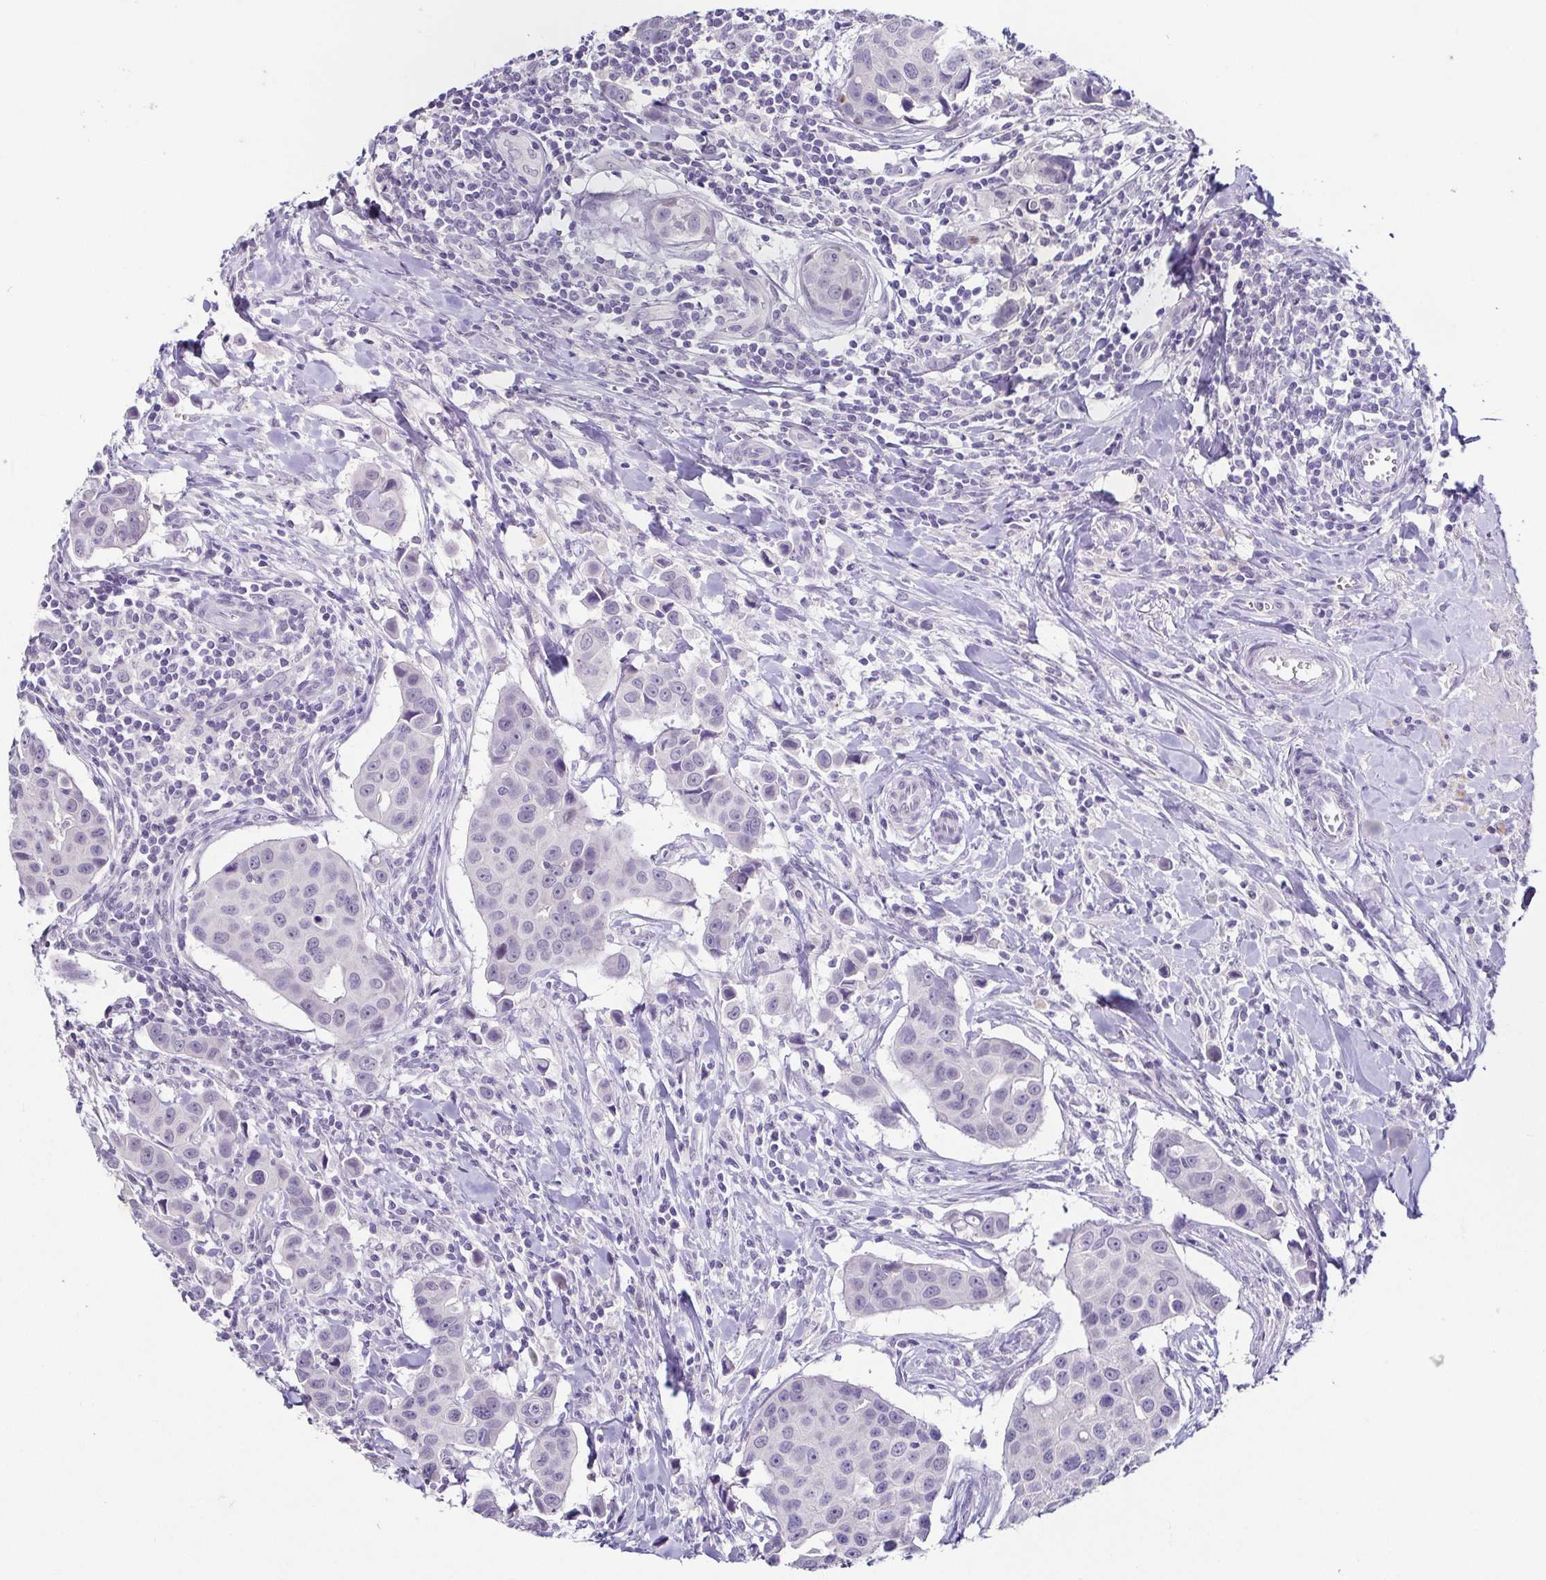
{"staining": {"intensity": "negative", "quantity": "none", "location": "none"}, "tissue": "breast cancer", "cell_type": "Tumor cells", "image_type": "cancer", "snomed": [{"axis": "morphology", "description": "Duct carcinoma"}, {"axis": "topography", "description": "Breast"}], "caption": "High power microscopy image of an immunohistochemistry (IHC) histopathology image of breast cancer, revealing no significant positivity in tumor cells. (Stains: DAB (3,3'-diaminobenzidine) immunohistochemistry with hematoxylin counter stain, Microscopy: brightfield microscopy at high magnification).", "gene": "TP73", "patient": {"sex": "female", "age": 24}}